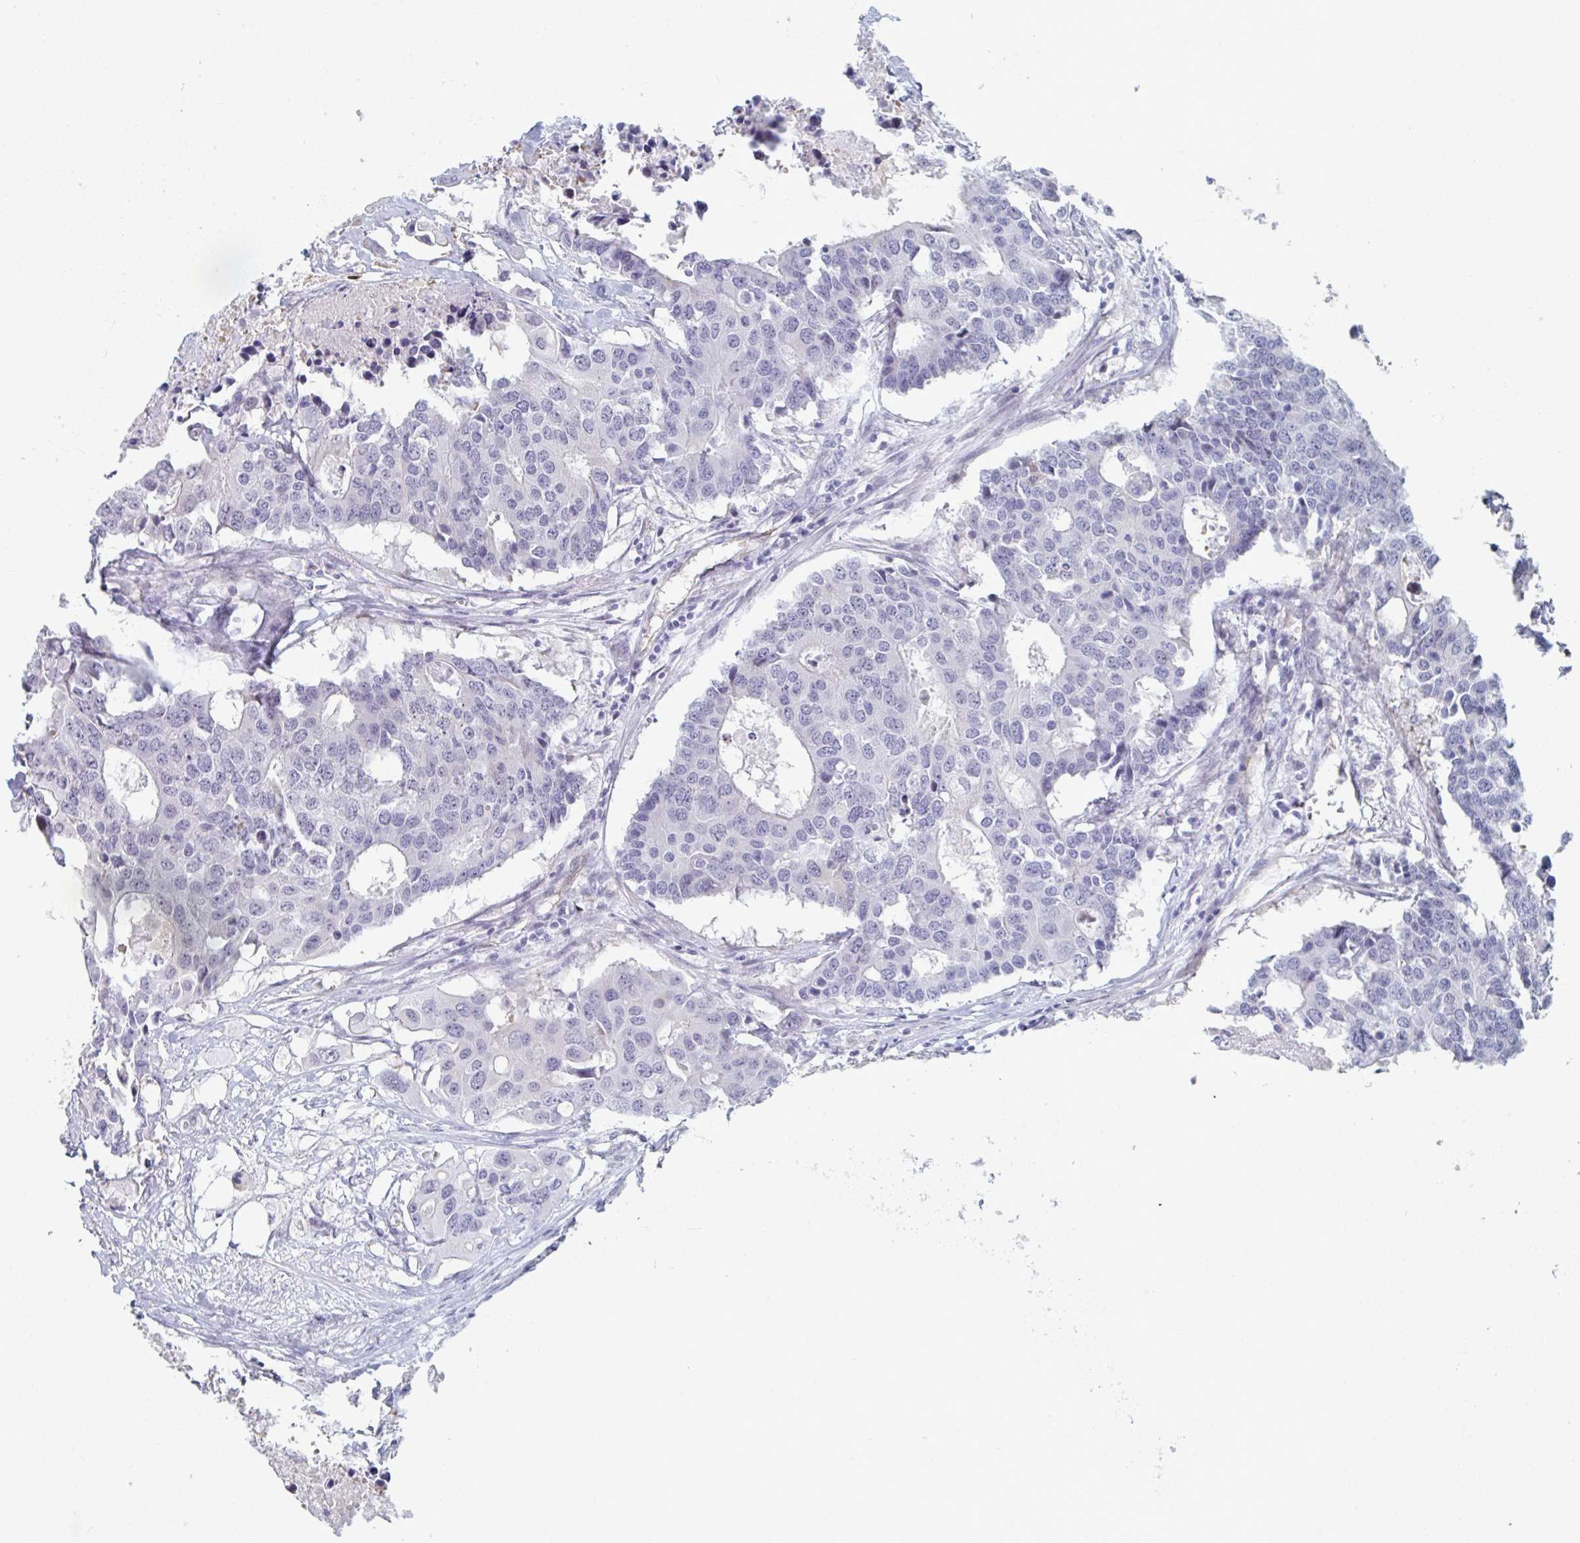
{"staining": {"intensity": "negative", "quantity": "none", "location": "none"}, "tissue": "colorectal cancer", "cell_type": "Tumor cells", "image_type": "cancer", "snomed": [{"axis": "morphology", "description": "Adenocarcinoma, NOS"}, {"axis": "topography", "description": "Colon"}], "caption": "High magnification brightfield microscopy of colorectal cancer stained with DAB (brown) and counterstained with hematoxylin (blue): tumor cells show no significant positivity. (Immunohistochemistry, brightfield microscopy, high magnification).", "gene": "FOXA1", "patient": {"sex": "male", "age": 77}}